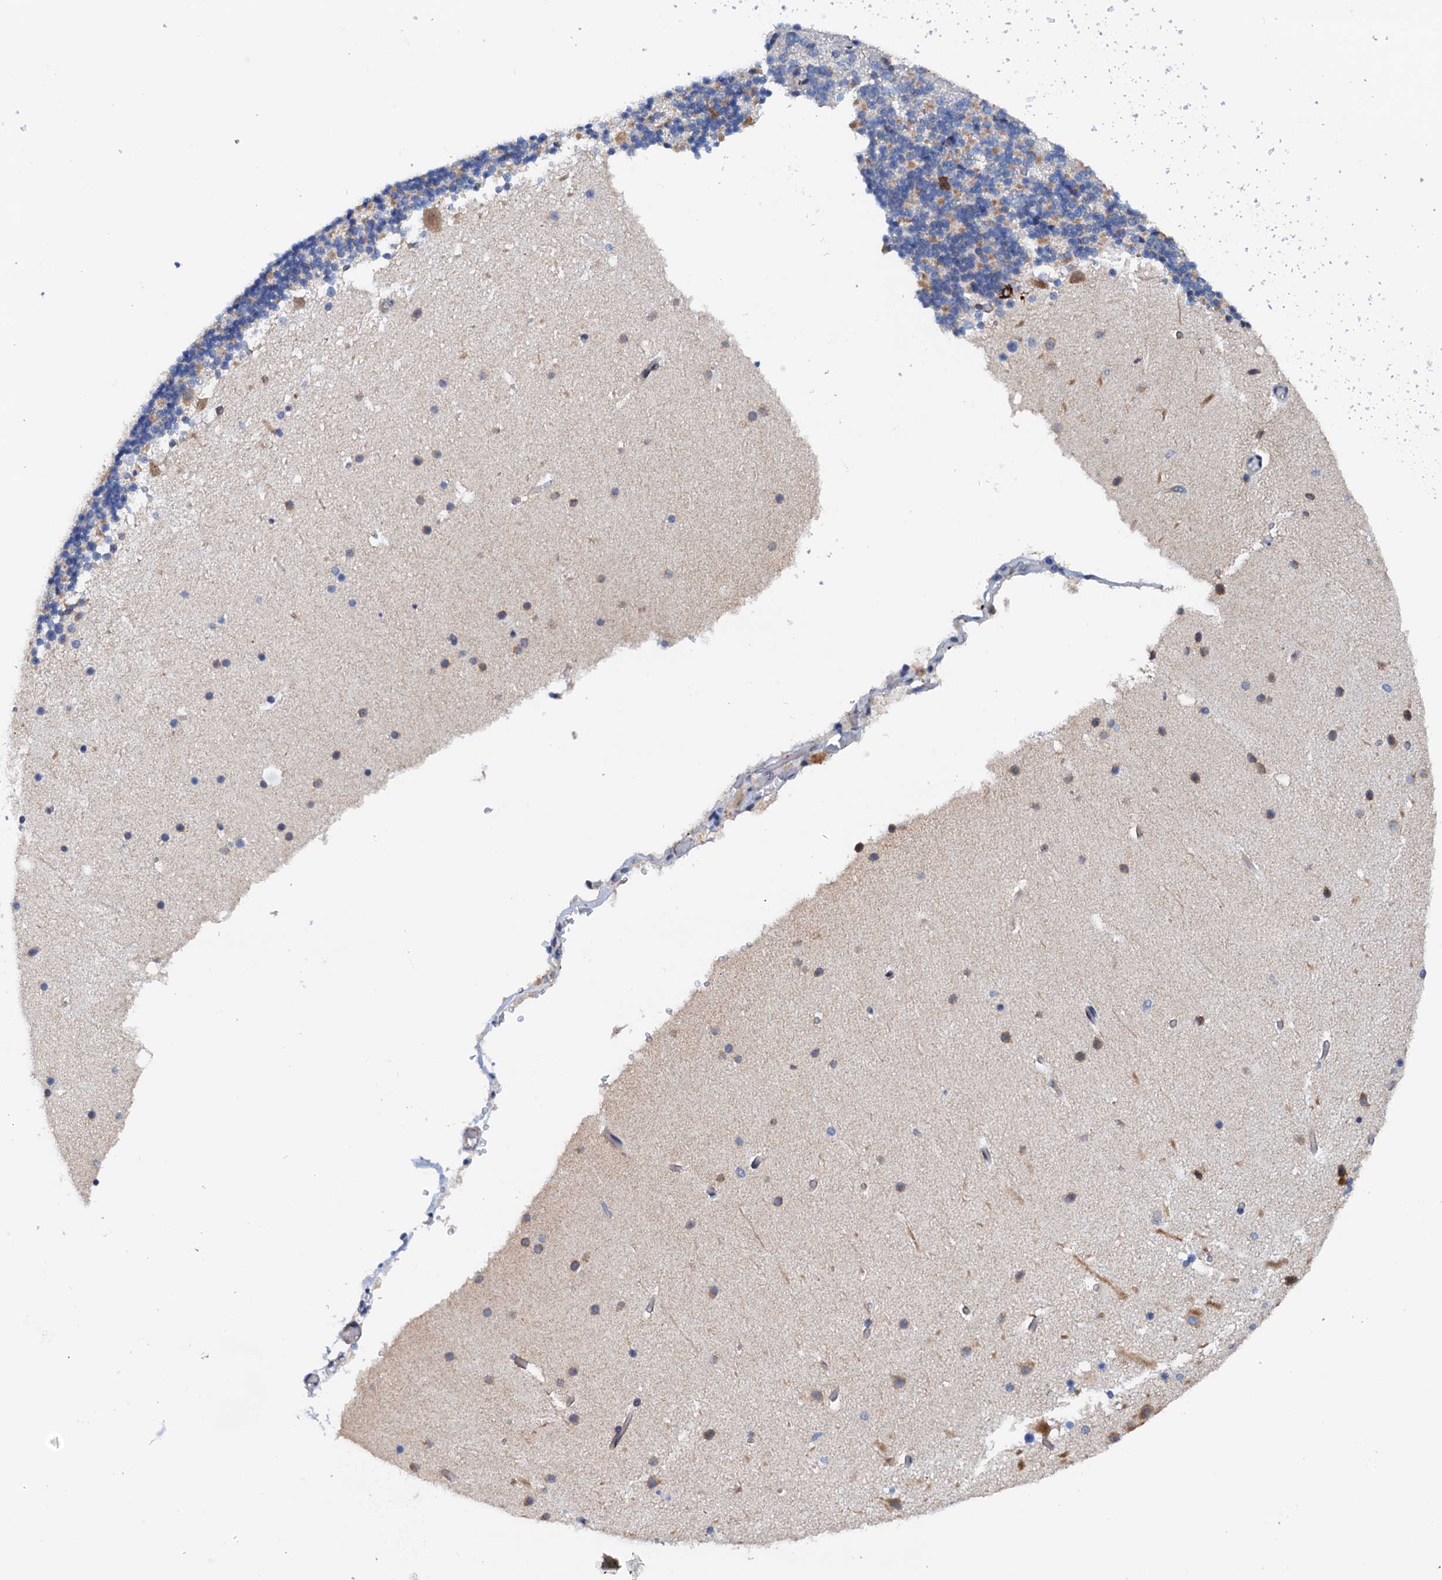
{"staining": {"intensity": "weak", "quantity": "25%-75%", "location": "cytoplasmic/membranous"}, "tissue": "cerebellum", "cell_type": "Cells in granular layer", "image_type": "normal", "snomed": [{"axis": "morphology", "description": "Normal tissue, NOS"}, {"axis": "topography", "description": "Cerebellum"}], "caption": "A low amount of weak cytoplasmic/membranous positivity is identified in about 25%-75% of cells in granular layer in benign cerebellum.", "gene": "RASSF9", "patient": {"sex": "male", "age": 57}}